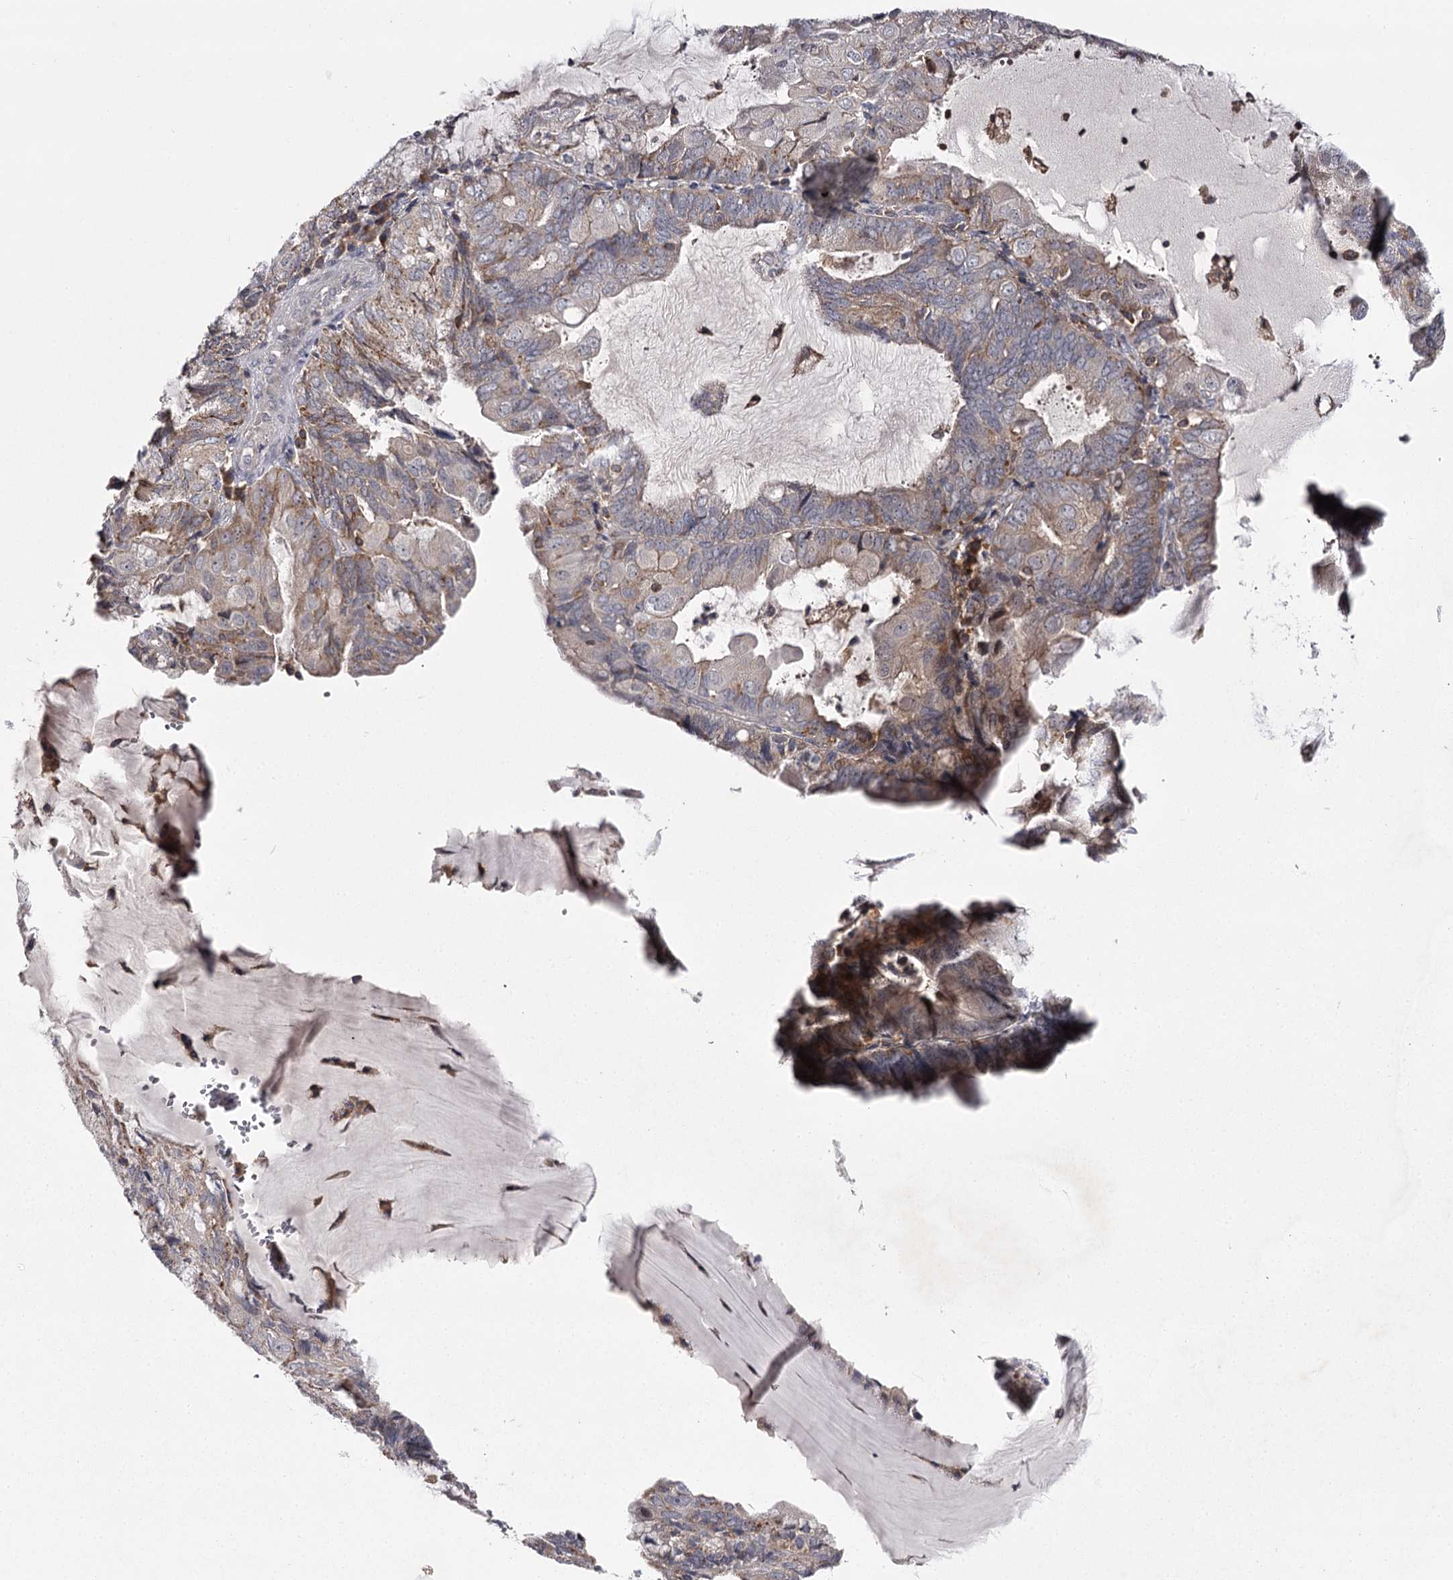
{"staining": {"intensity": "moderate", "quantity": "<25%", "location": "cytoplasmic/membranous"}, "tissue": "endometrial cancer", "cell_type": "Tumor cells", "image_type": "cancer", "snomed": [{"axis": "morphology", "description": "Adenocarcinoma, NOS"}, {"axis": "topography", "description": "Endometrium"}], "caption": "Endometrial cancer stained with immunohistochemistry displays moderate cytoplasmic/membranous positivity in approximately <25% of tumor cells. Immunohistochemistry stains the protein in brown and the nuclei are stained blue.", "gene": "RASSF6", "patient": {"sex": "female", "age": 81}}